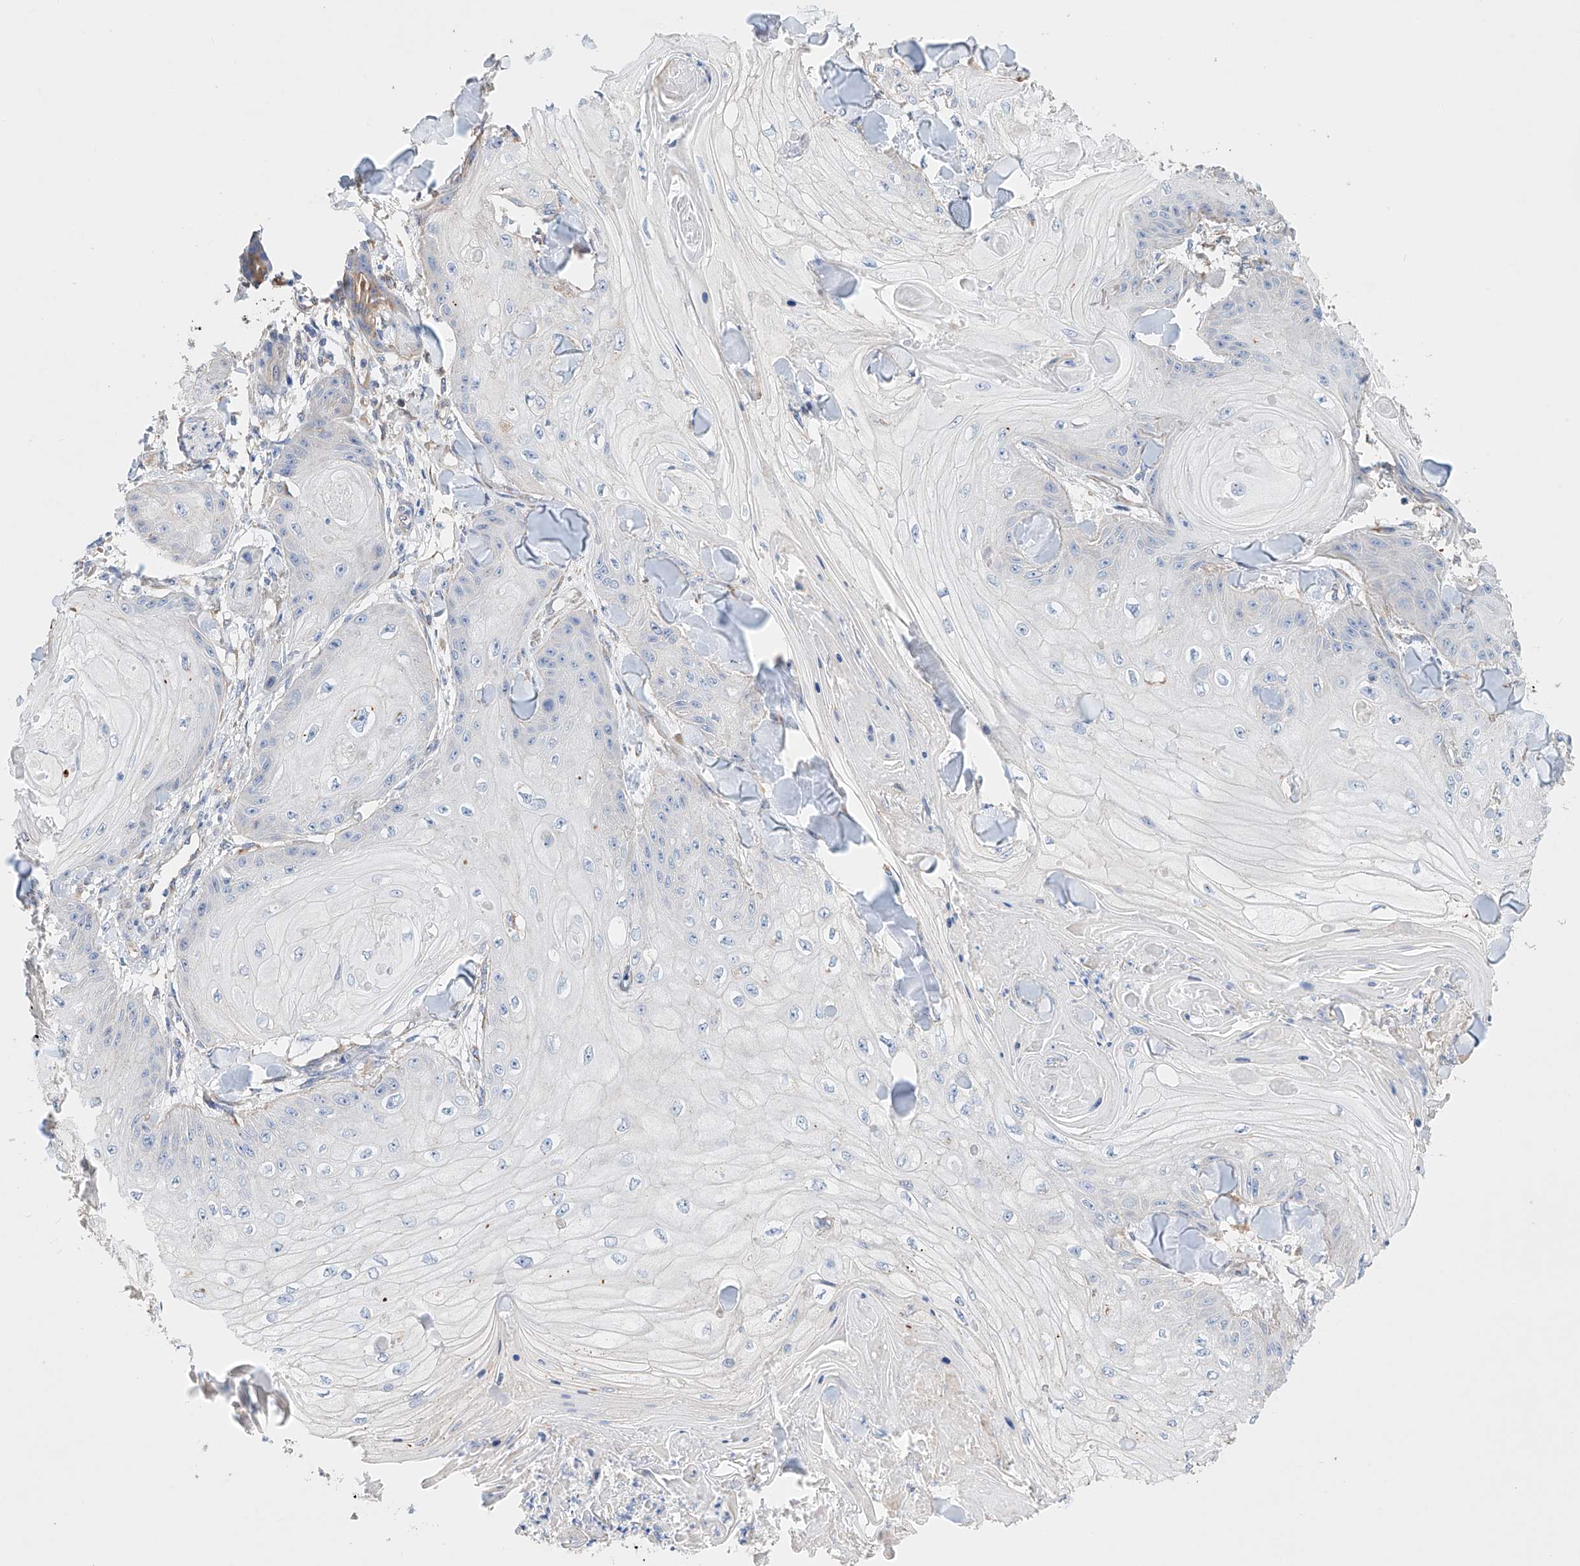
{"staining": {"intensity": "negative", "quantity": "none", "location": "none"}, "tissue": "skin cancer", "cell_type": "Tumor cells", "image_type": "cancer", "snomed": [{"axis": "morphology", "description": "Squamous cell carcinoma, NOS"}, {"axis": "topography", "description": "Skin"}], "caption": "Skin cancer stained for a protein using immunohistochemistry (IHC) reveals no expression tumor cells.", "gene": "AFG1L", "patient": {"sex": "male", "age": 74}}